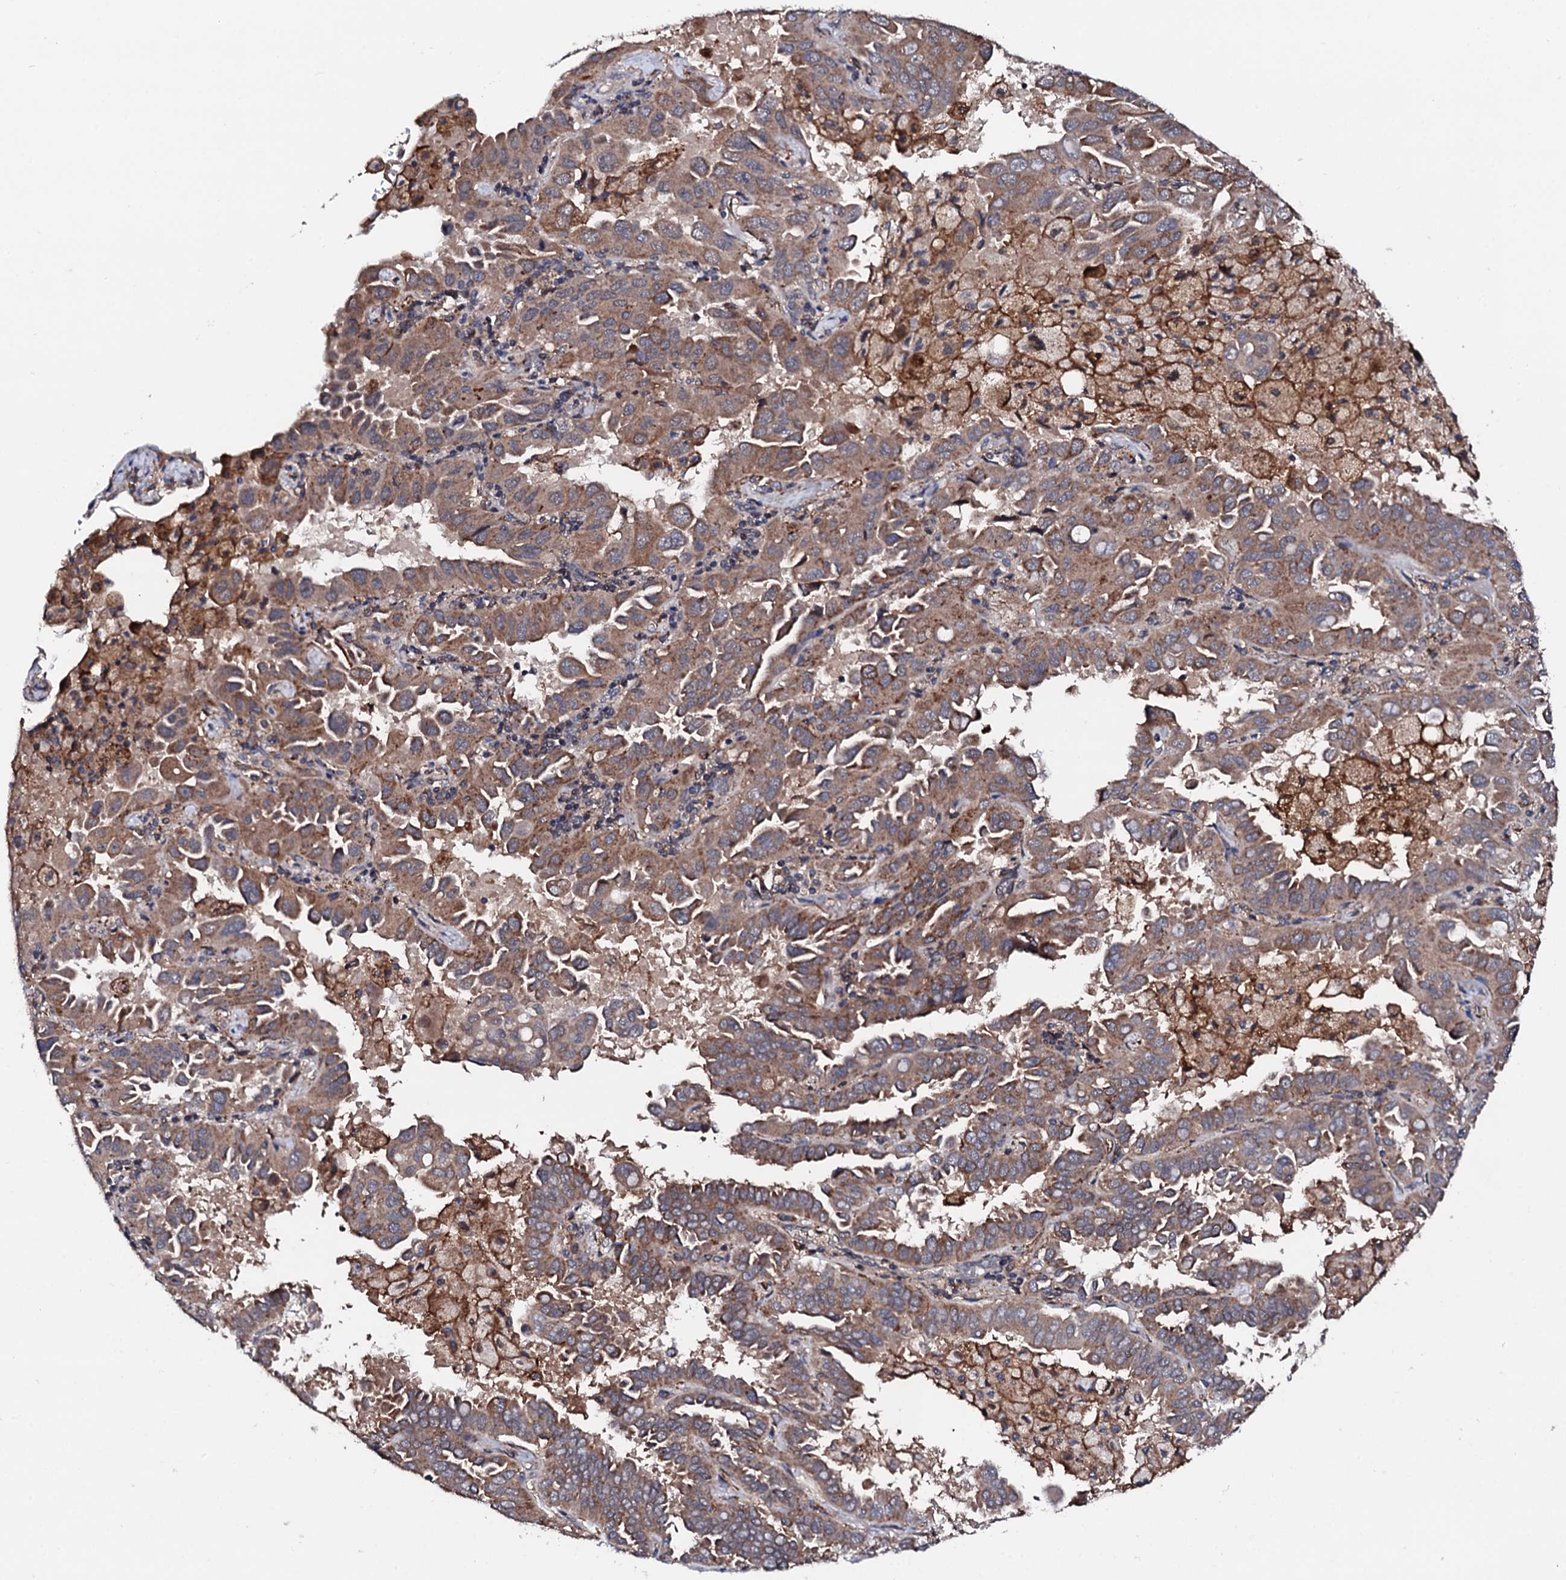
{"staining": {"intensity": "moderate", "quantity": ">75%", "location": "cytoplasmic/membranous"}, "tissue": "lung cancer", "cell_type": "Tumor cells", "image_type": "cancer", "snomed": [{"axis": "morphology", "description": "Adenocarcinoma, NOS"}, {"axis": "topography", "description": "Lung"}], "caption": "Immunohistochemical staining of lung cancer (adenocarcinoma) shows moderate cytoplasmic/membranous protein staining in about >75% of tumor cells.", "gene": "EDC3", "patient": {"sex": "male", "age": 64}}